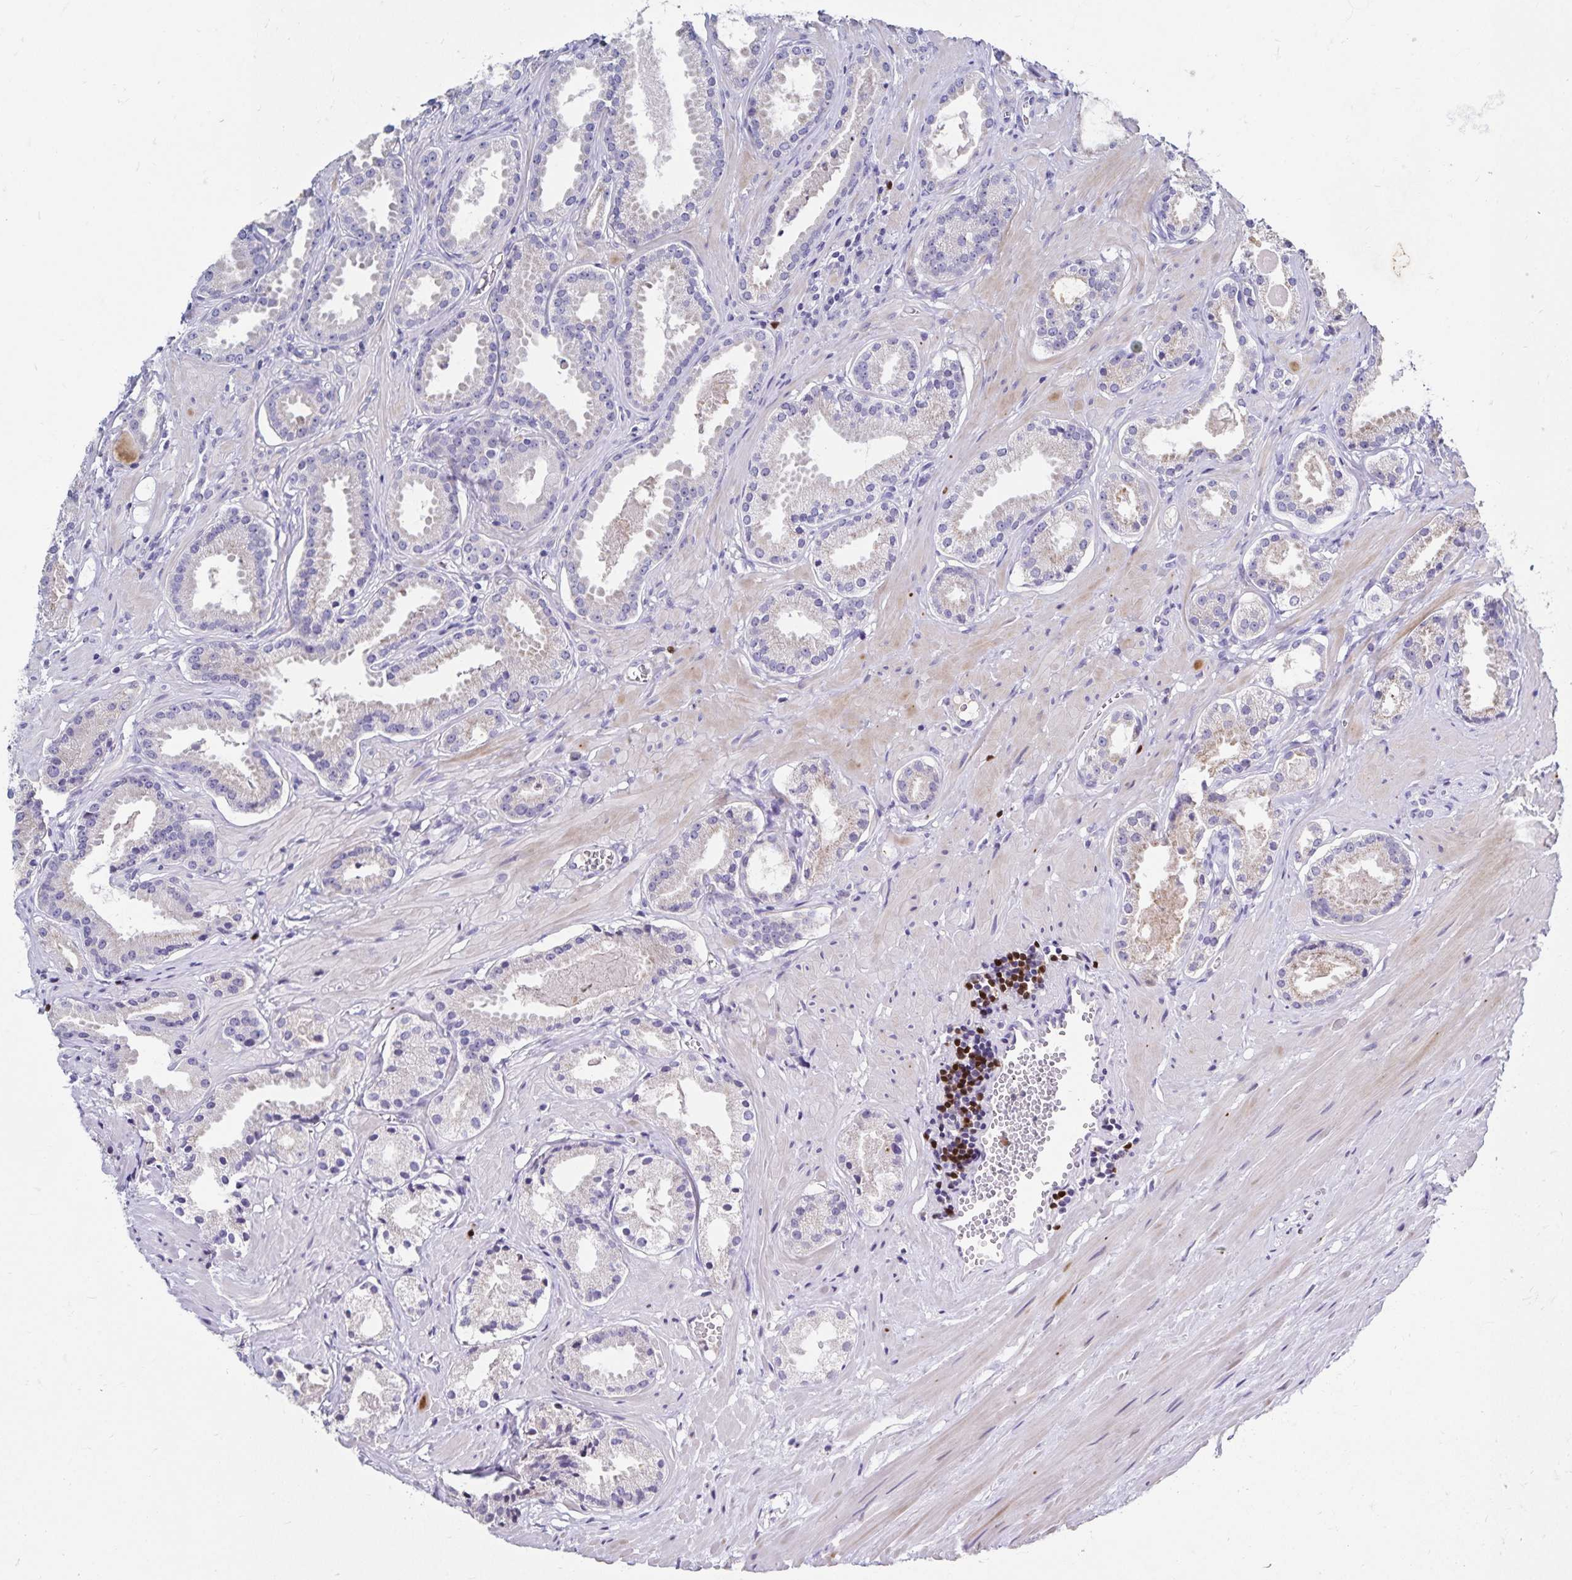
{"staining": {"intensity": "negative", "quantity": "none", "location": "none"}, "tissue": "prostate cancer", "cell_type": "Tumor cells", "image_type": "cancer", "snomed": [{"axis": "morphology", "description": "Adenocarcinoma, NOS"}, {"axis": "morphology", "description": "Adenocarcinoma, Low grade"}, {"axis": "topography", "description": "Prostate"}], "caption": "A photomicrograph of prostate adenocarcinoma (low-grade) stained for a protein demonstrates no brown staining in tumor cells.", "gene": "PAX5", "patient": {"sex": "male", "age": 64}}